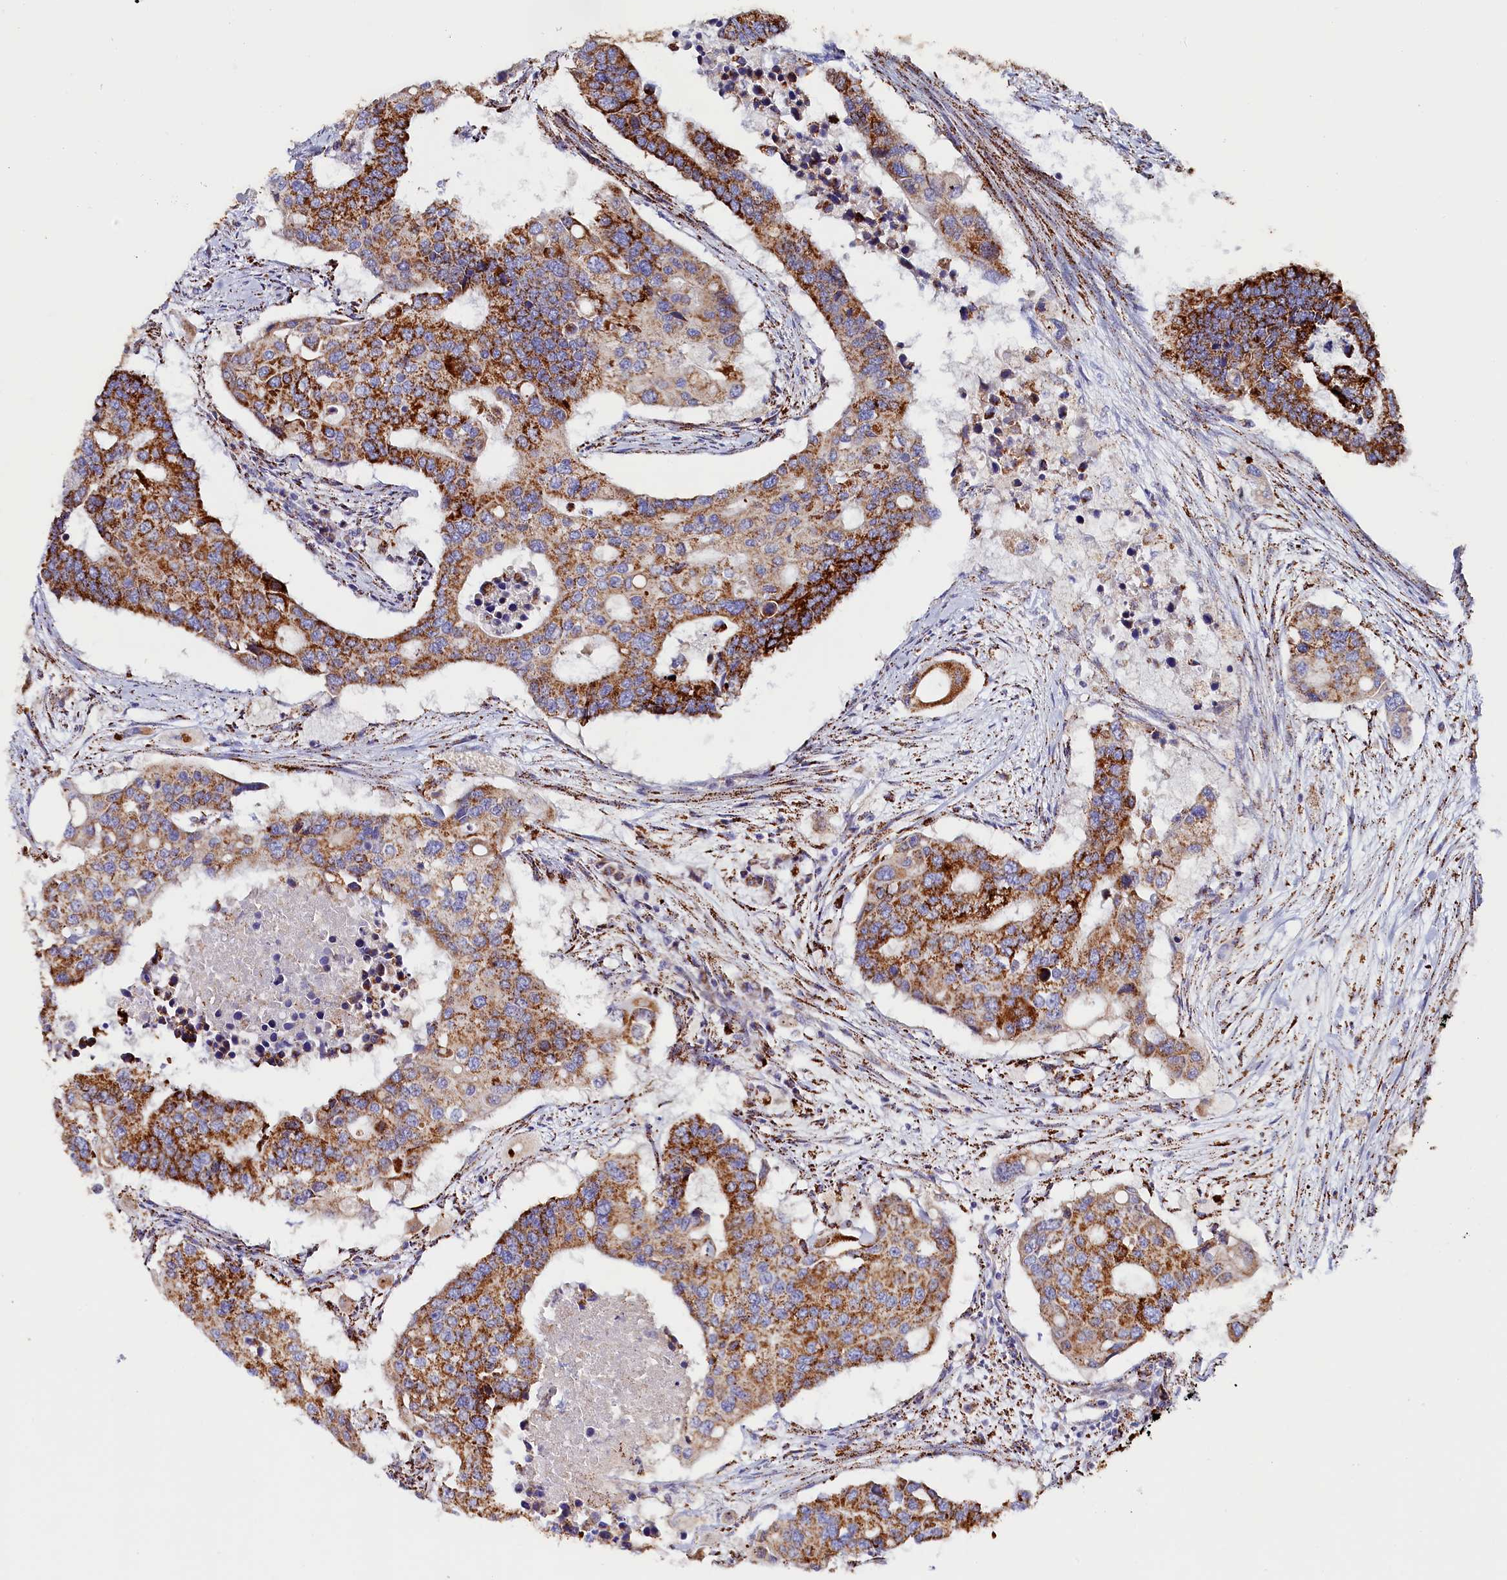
{"staining": {"intensity": "strong", "quantity": ">75%", "location": "cytoplasmic/membranous"}, "tissue": "colorectal cancer", "cell_type": "Tumor cells", "image_type": "cancer", "snomed": [{"axis": "morphology", "description": "Adenocarcinoma, NOS"}, {"axis": "topography", "description": "Colon"}], "caption": "Strong cytoplasmic/membranous positivity is appreciated in about >75% of tumor cells in colorectal adenocarcinoma. (DAB (3,3'-diaminobenzidine) = brown stain, brightfield microscopy at high magnification).", "gene": "AKTIP", "patient": {"sex": "male", "age": 77}}